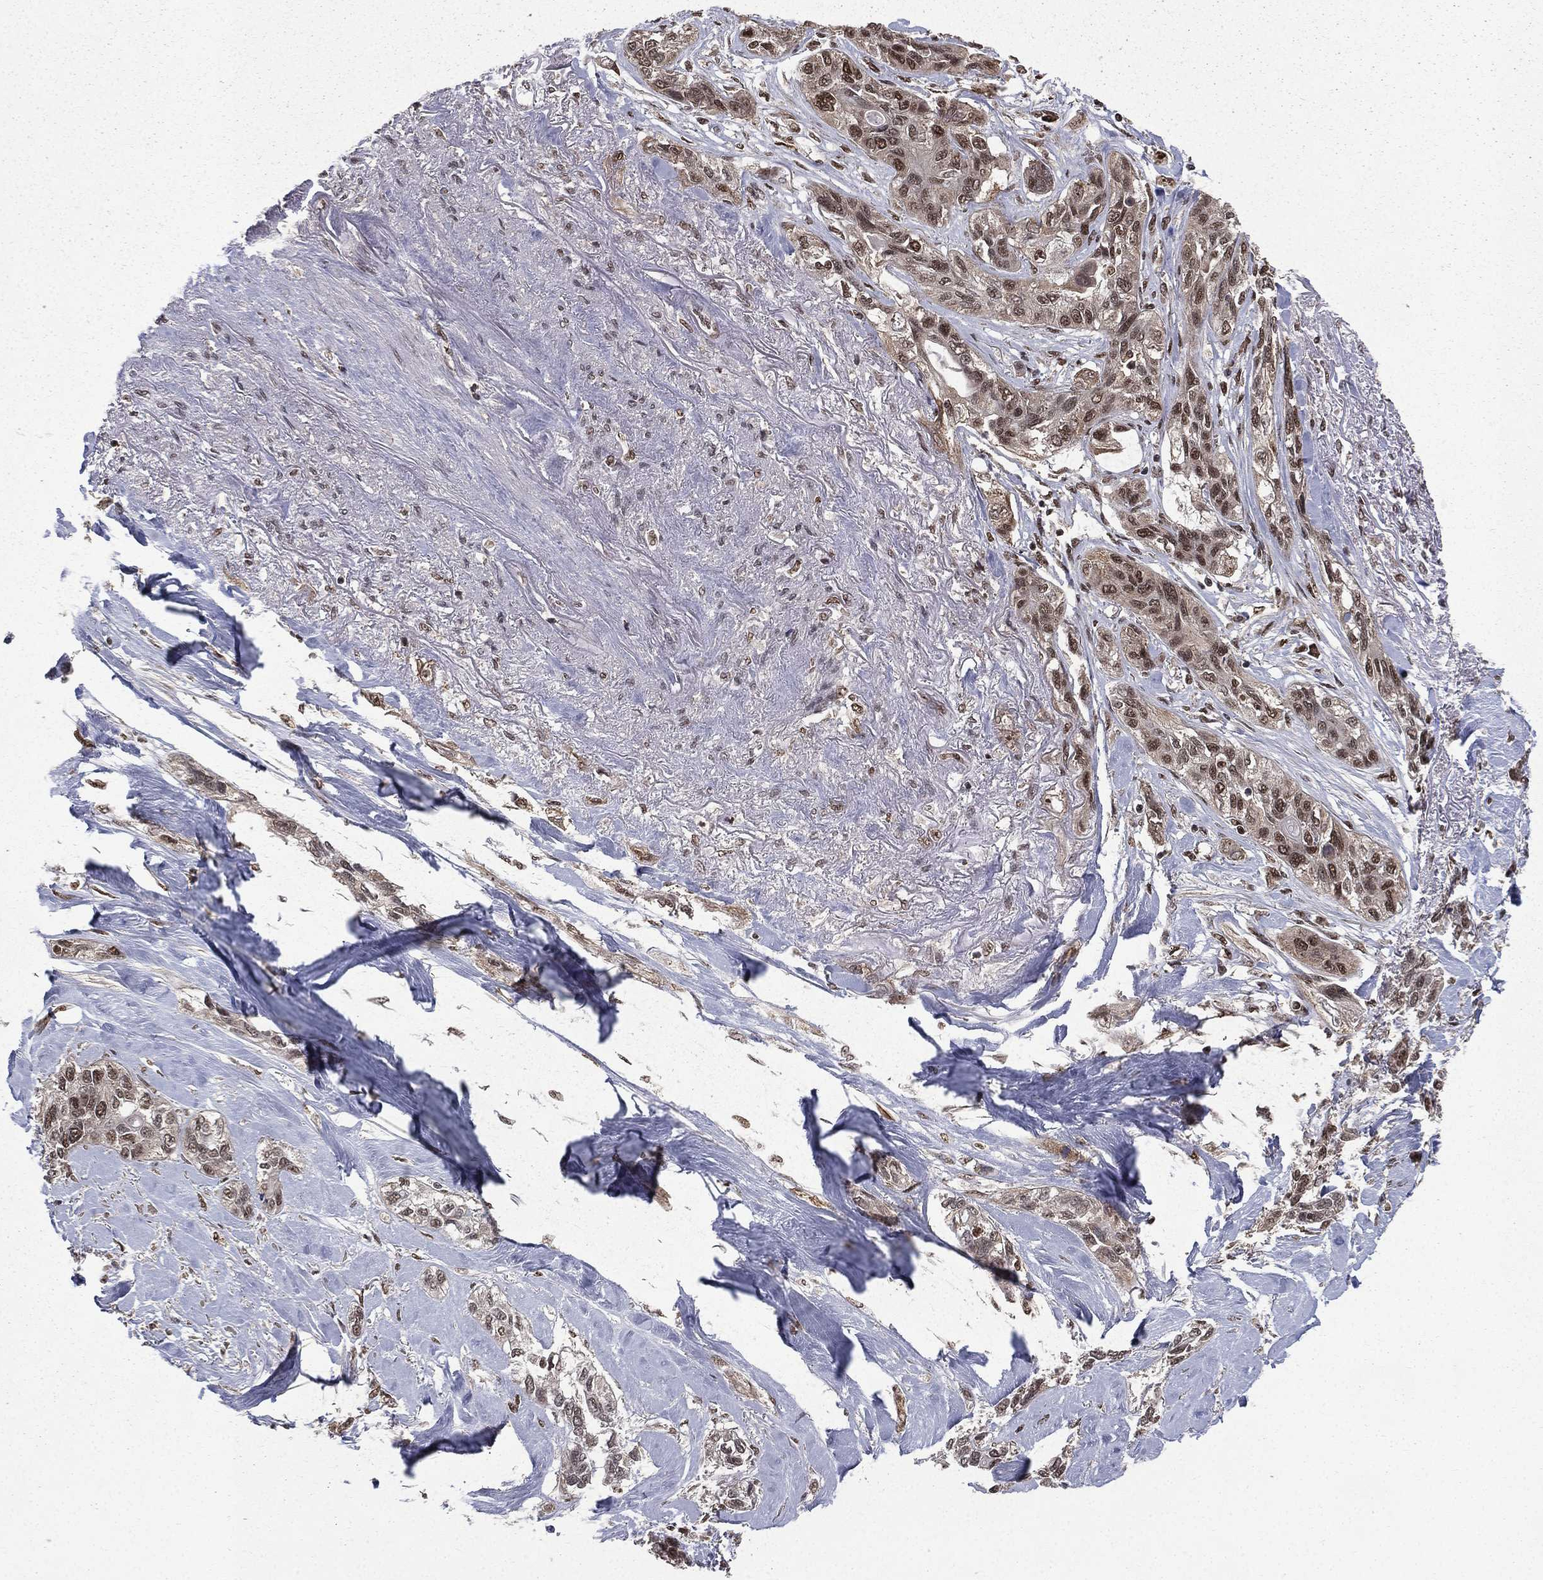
{"staining": {"intensity": "moderate", "quantity": "25%-75%", "location": "nuclear"}, "tissue": "lung cancer", "cell_type": "Tumor cells", "image_type": "cancer", "snomed": [{"axis": "morphology", "description": "Squamous cell carcinoma, NOS"}, {"axis": "topography", "description": "Lung"}], "caption": "Lung cancer (squamous cell carcinoma) stained with immunohistochemistry (IHC) reveals moderate nuclear staining in approximately 25%-75% of tumor cells. Immunohistochemistry (ihc) stains the protein in brown and the nuclei are stained blue.", "gene": "JMJD6", "patient": {"sex": "female", "age": 70}}